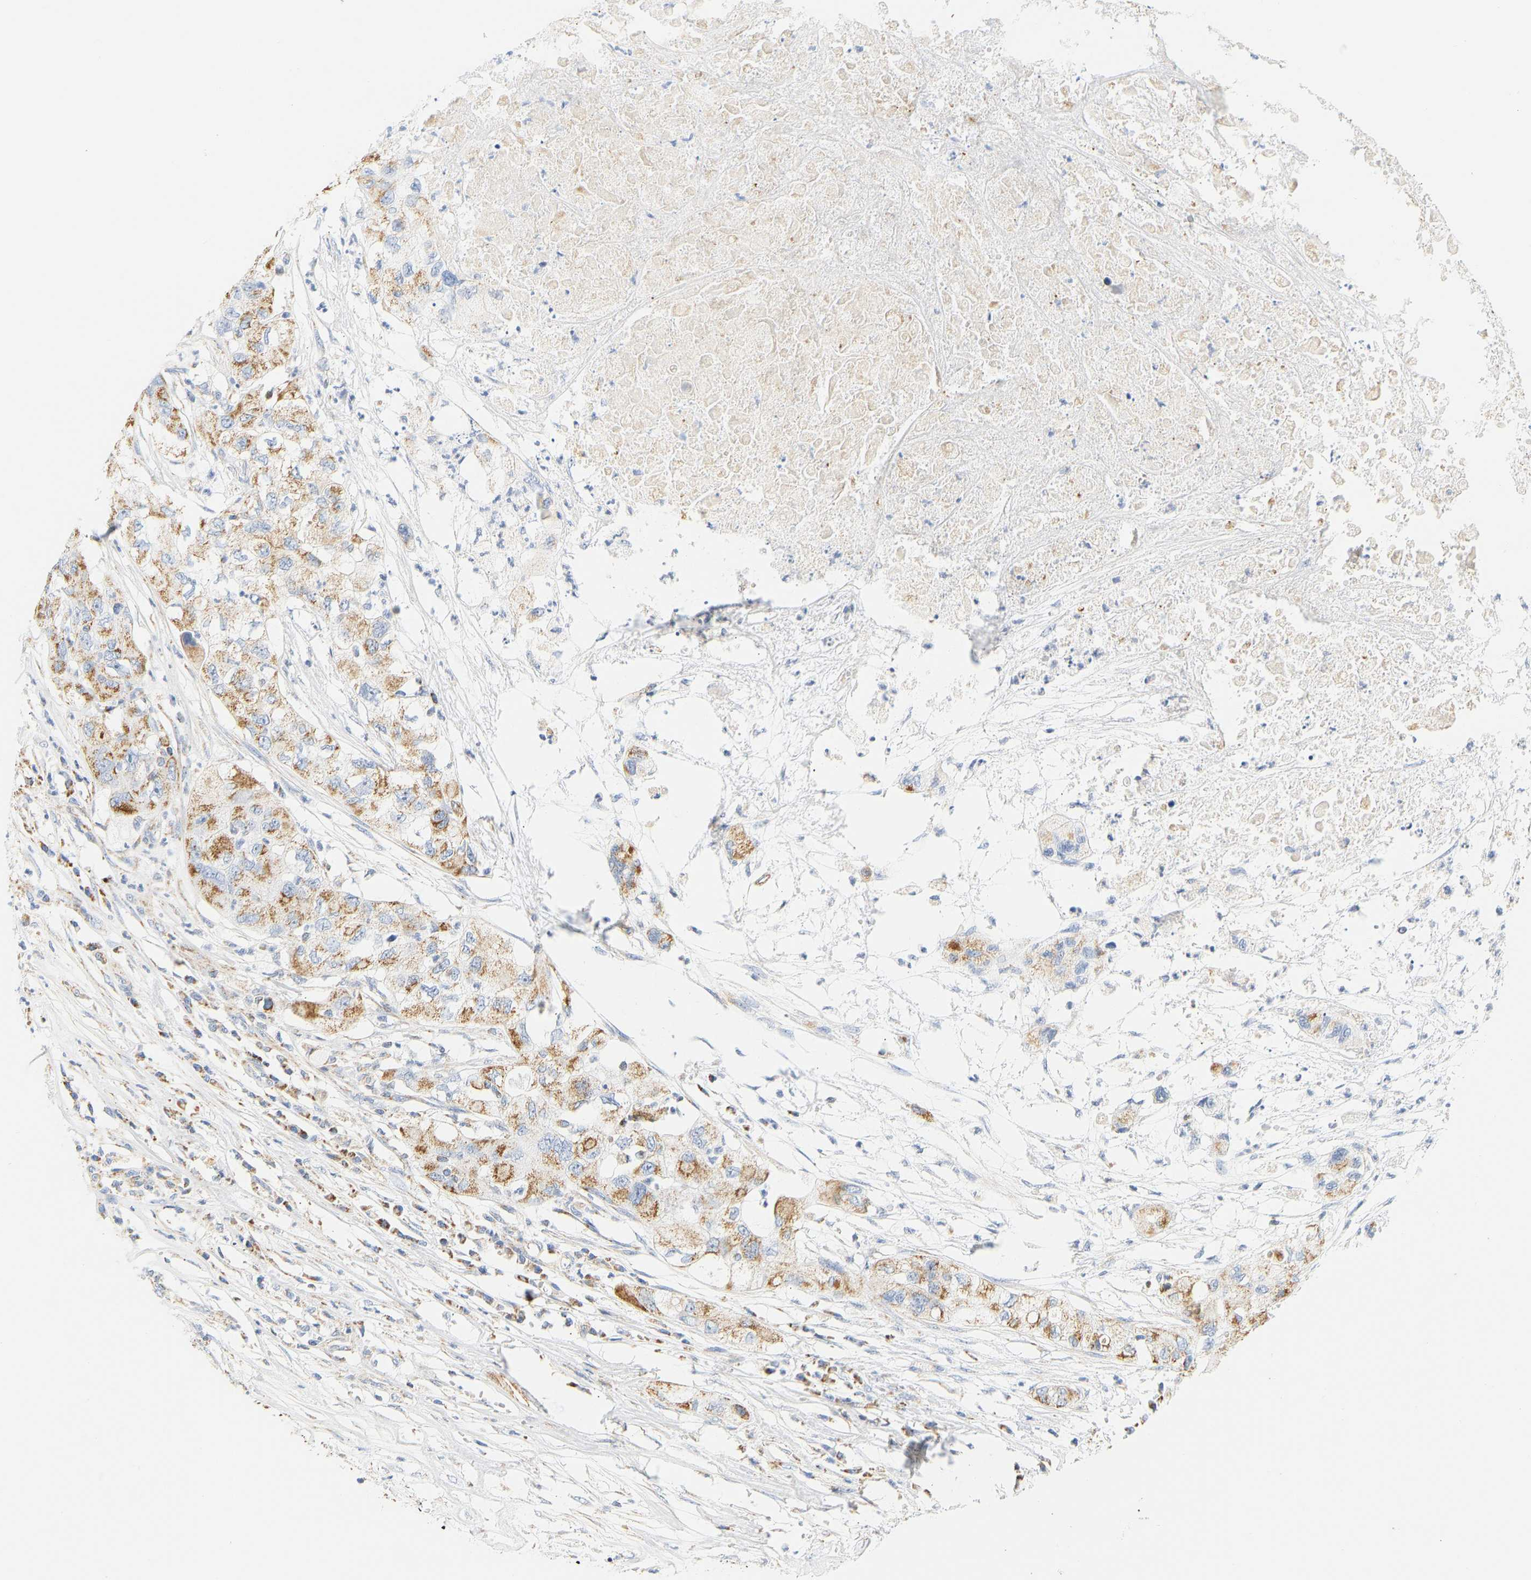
{"staining": {"intensity": "moderate", "quantity": ">75%", "location": "cytoplasmic/membranous"}, "tissue": "pancreatic cancer", "cell_type": "Tumor cells", "image_type": "cancer", "snomed": [{"axis": "morphology", "description": "Adenocarcinoma, NOS"}, {"axis": "topography", "description": "Pancreas"}], "caption": "A brown stain labels moderate cytoplasmic/membranous expression of a protein in human pancreatic cancer tumor cells. The staining is performed using DAB brown chromogen to label protein expression. The nuclei are counter-stained blue using hematoxylin.", "gene": "GRPEL2", "patient": {"sex": "female", "age": 78}}